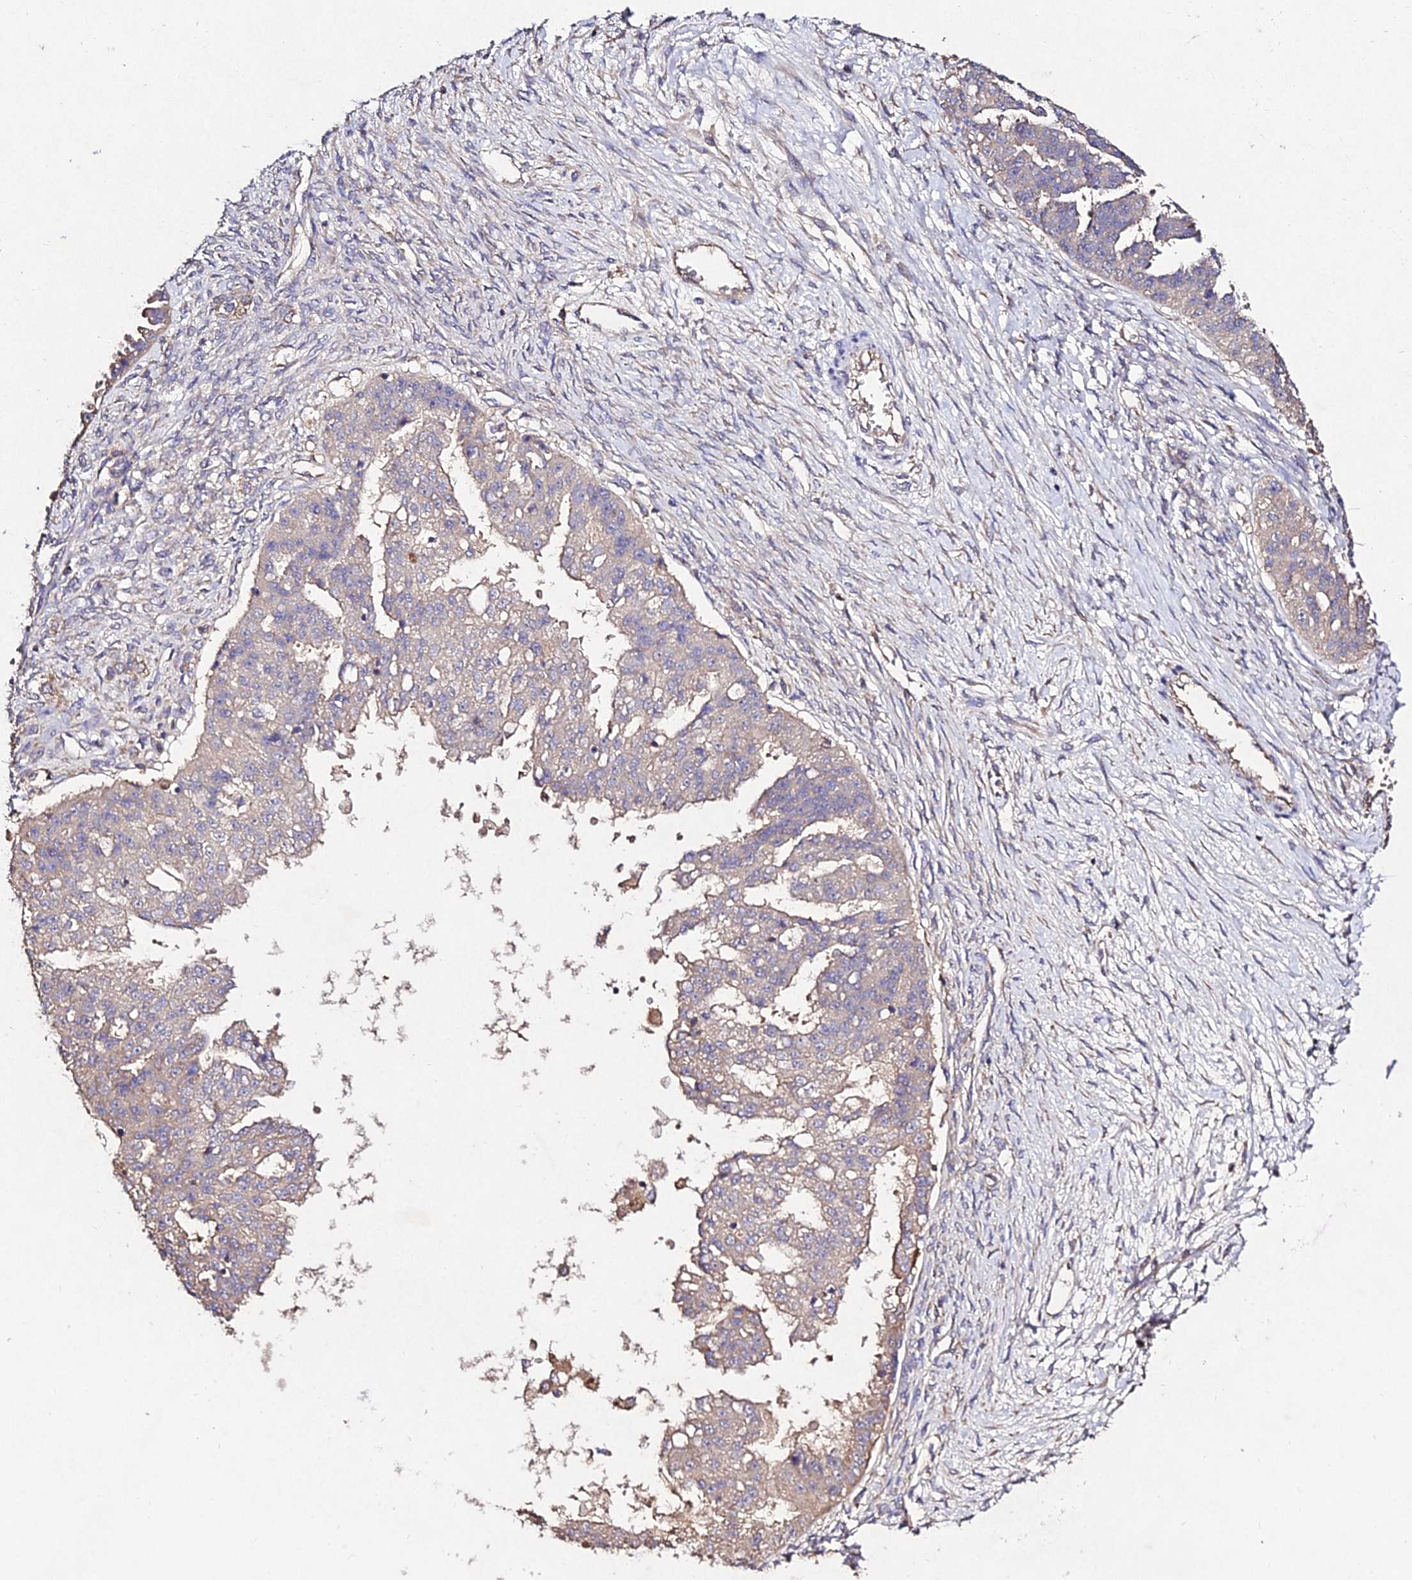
{"staining": {"intensity": "negative", "quantity": "none", "location": "none"}, "tissue": "ovarian cancer", "cell_type": "Tumor cells", "image_type": "cancer", "snomed": [{"axis": "morphology", "description": "Cystadenocarcinoma, serous, NOS"}, {"axis": "topography", "description": "Ovary"}], "caption": "Human ovarian cancer (serous cystadenocarcinoma) stained for a protein using immunohistochemistry displays no expression in tumor cells.", "gene": "AP3M2", "patient": {"sex": "female", "age": 58}}